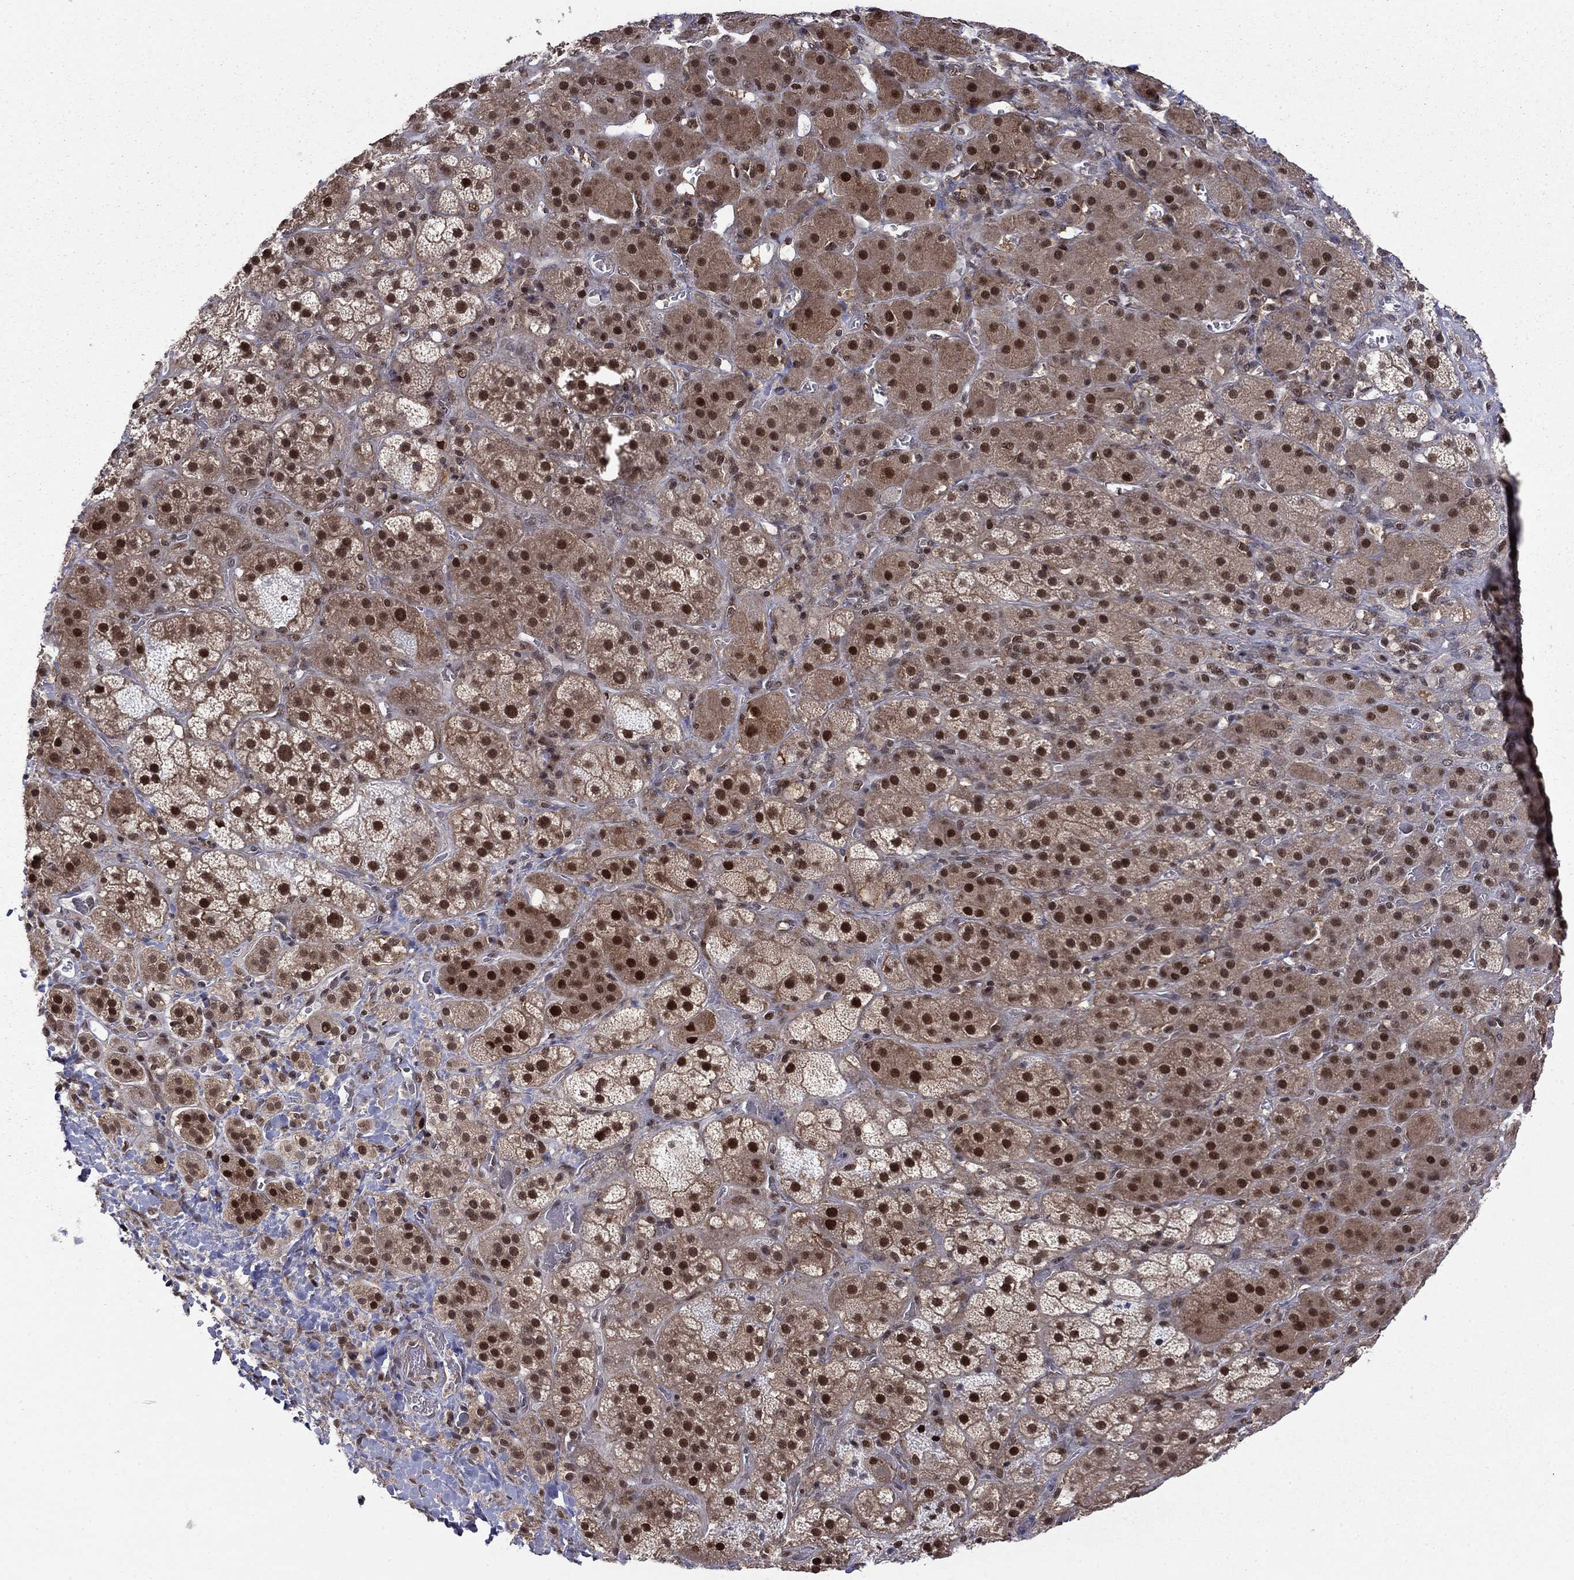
{"staining": {"intensity": "strong", "quantity": ">75%", "location": "nuclear"}, "tissue": "adrenal gland", "cell_type": "Glandular cells", "image_type": "normal", "snomed": [{"axis": "morphology", "description": "Normal tissue, NOS"}, {"axis": "topography", "description": "Adrenal gland"}], "caption": "Immunohistochemical staining of normal adrenal gland reveals high levels of strong nuclear positivity in about >75% of glandular cells.", "gene": "PSMD2", "patient": {"sex": "male", "age": 70}}